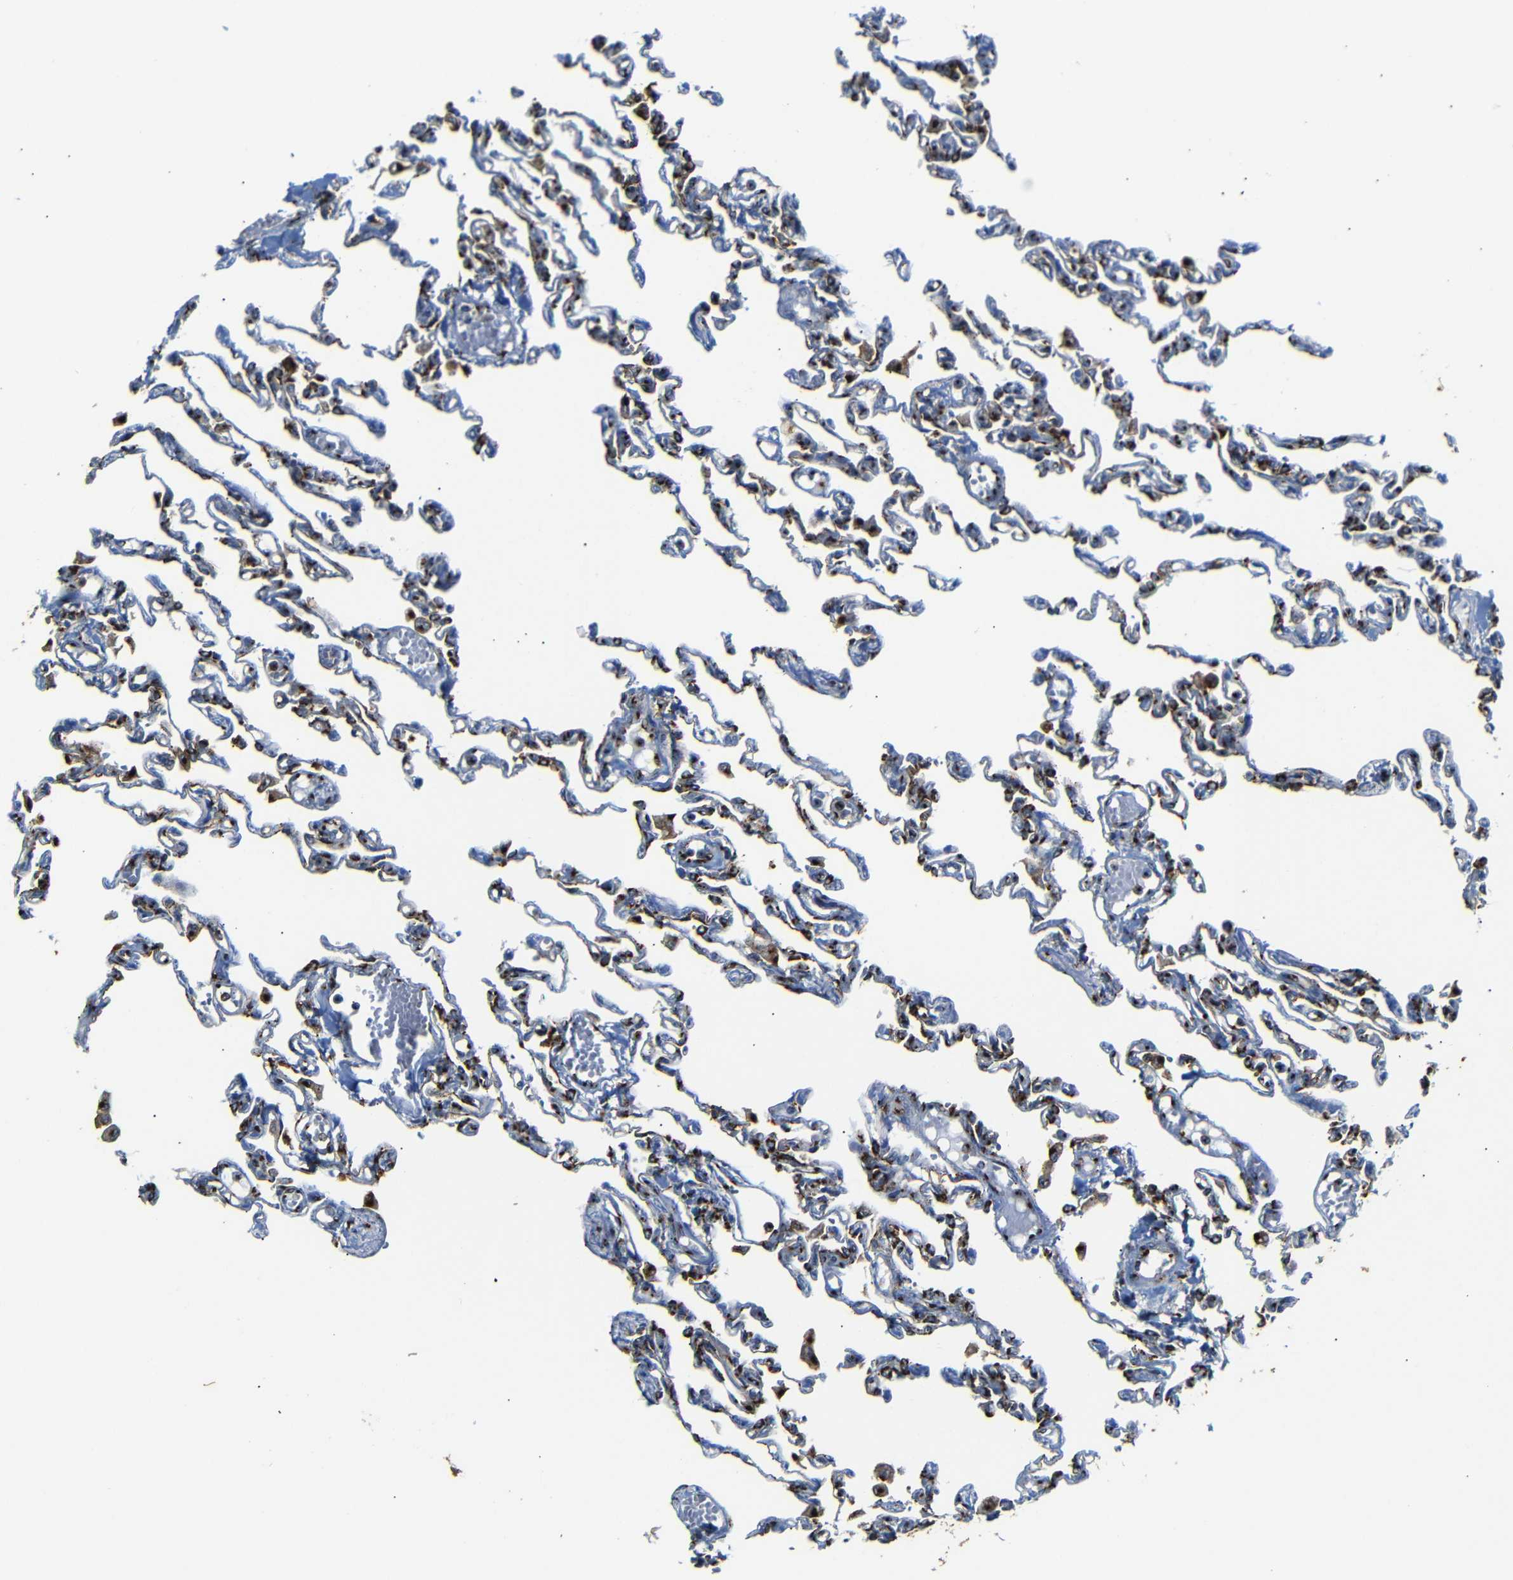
{"staining": {"intensity": "strong", "quantity": ">75%", "location": "cytoplasmic/membranous"}, "tissue": "lung", "cell_type": "Alveolar cells", "image_type": "normal", "snomed": [{"axis": "morphology", "description": "Normal tissue, NOS"}, {"axis": "topography", "description": "Lung"}], "caption": "A high-resolution image shows IHC staining of unremarkable lung, which exhibits strong cytoplasmic/membranous expression in about >75% of alveolar cells.", "gene": "TGOLN2", "patient": {"sex": "male", "age": 21}}